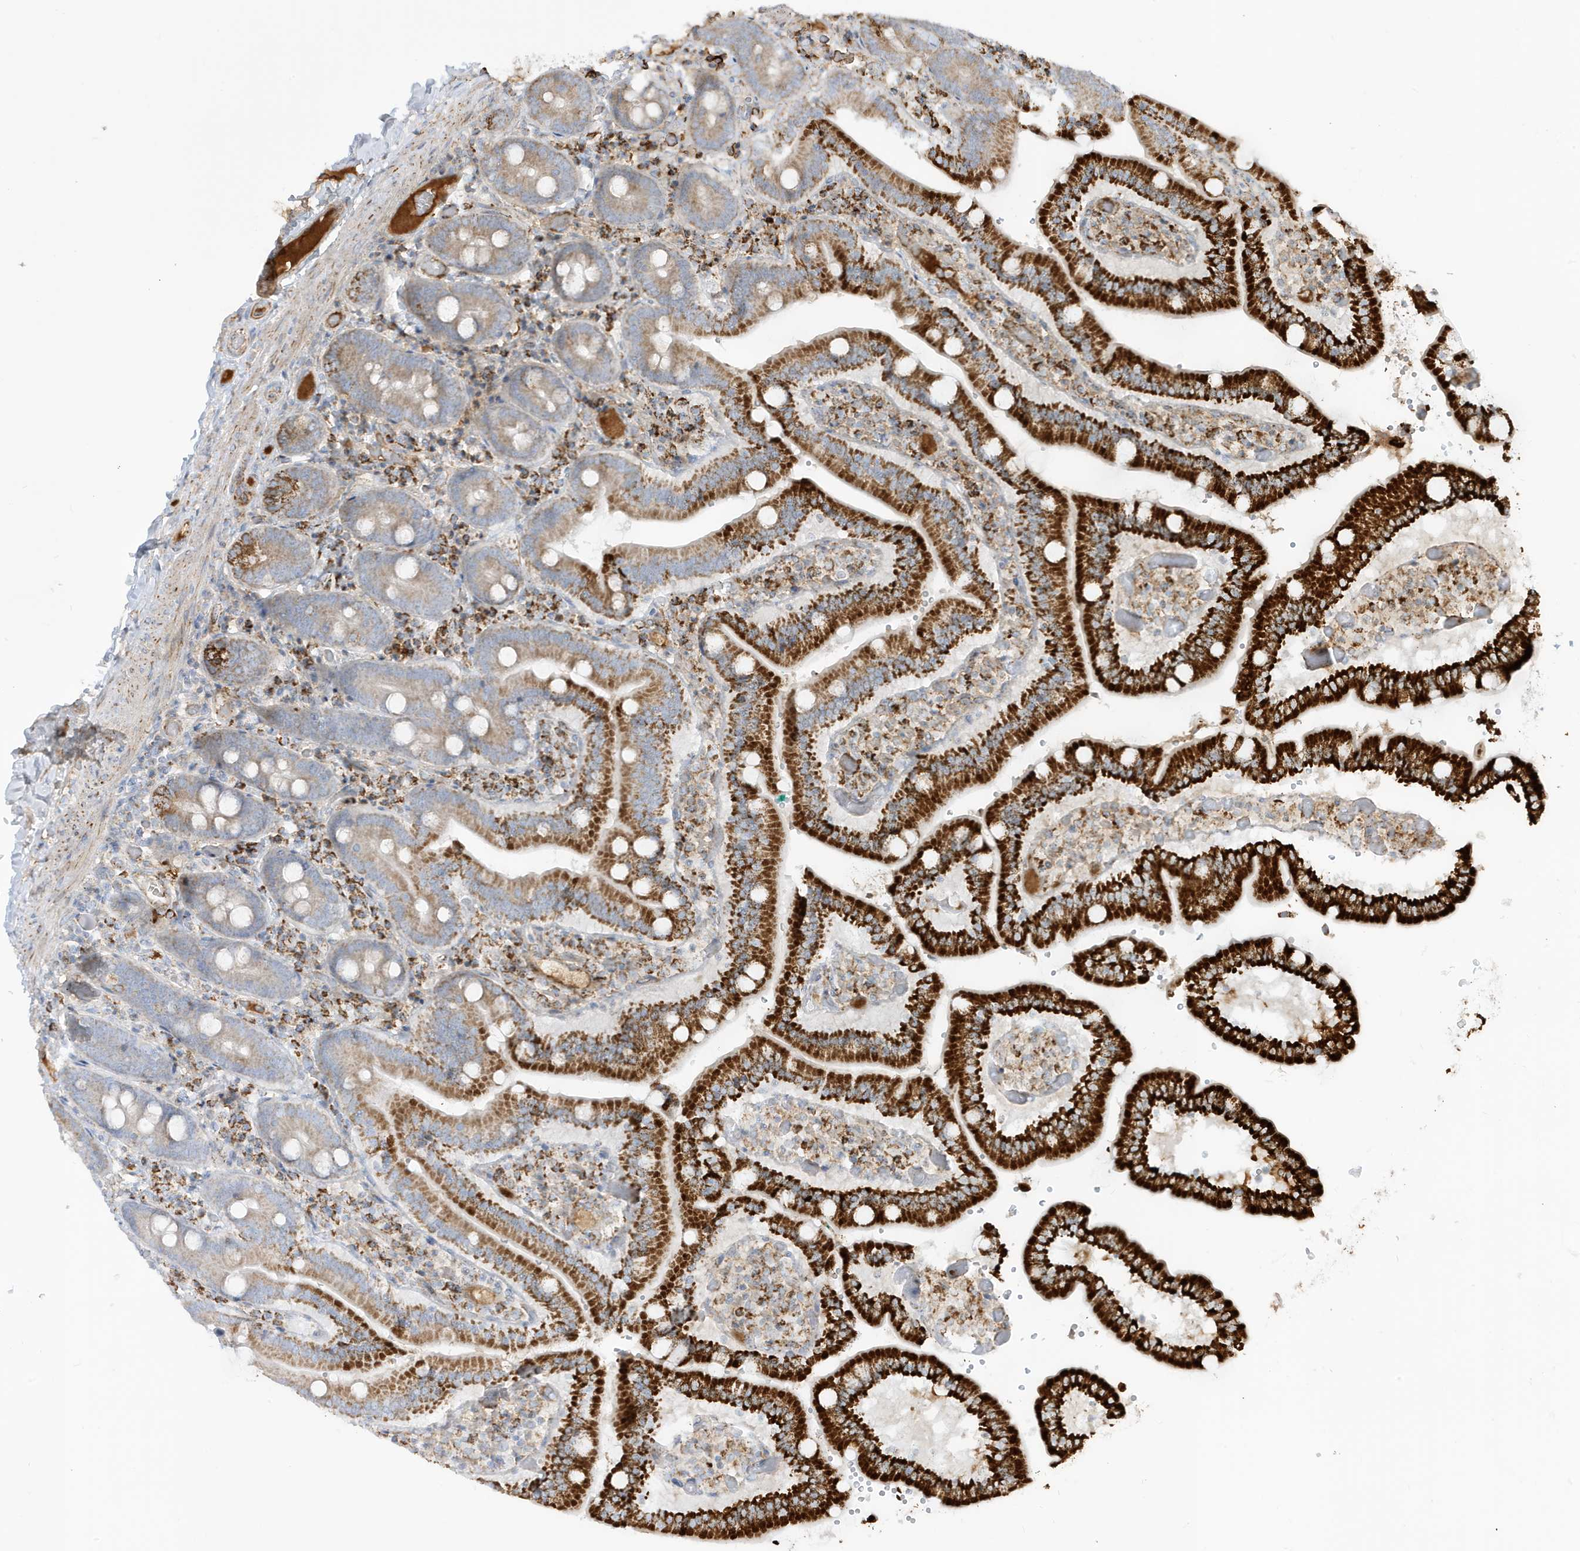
{"staining": {"intensity": "strong", "quantity": "25%-75%", "location": "cytoplasmic/membranous"}, "tissue": "duodenum", "cell_type": "Glandular cells", "image_type": "normal", "snomed": [{"axis": "morphology", "description": "Normal tissue, NOS"}, {"axis": "topography", "description": "Duodenum"}], "caption": "Protein analysis of normal duodenum exhibits strong cytoplasmic/membranous staining in about 25%-75% of glandular cells. The staining was performed using DAB (3,3'-diaminobenzidine) to visualize the protein expression in brown, while the nuclei were stained in blue with hematoxylin (Magnification: 20x).", "gene": "IFT57", "patient": {"sex": "female", "age": 62}}